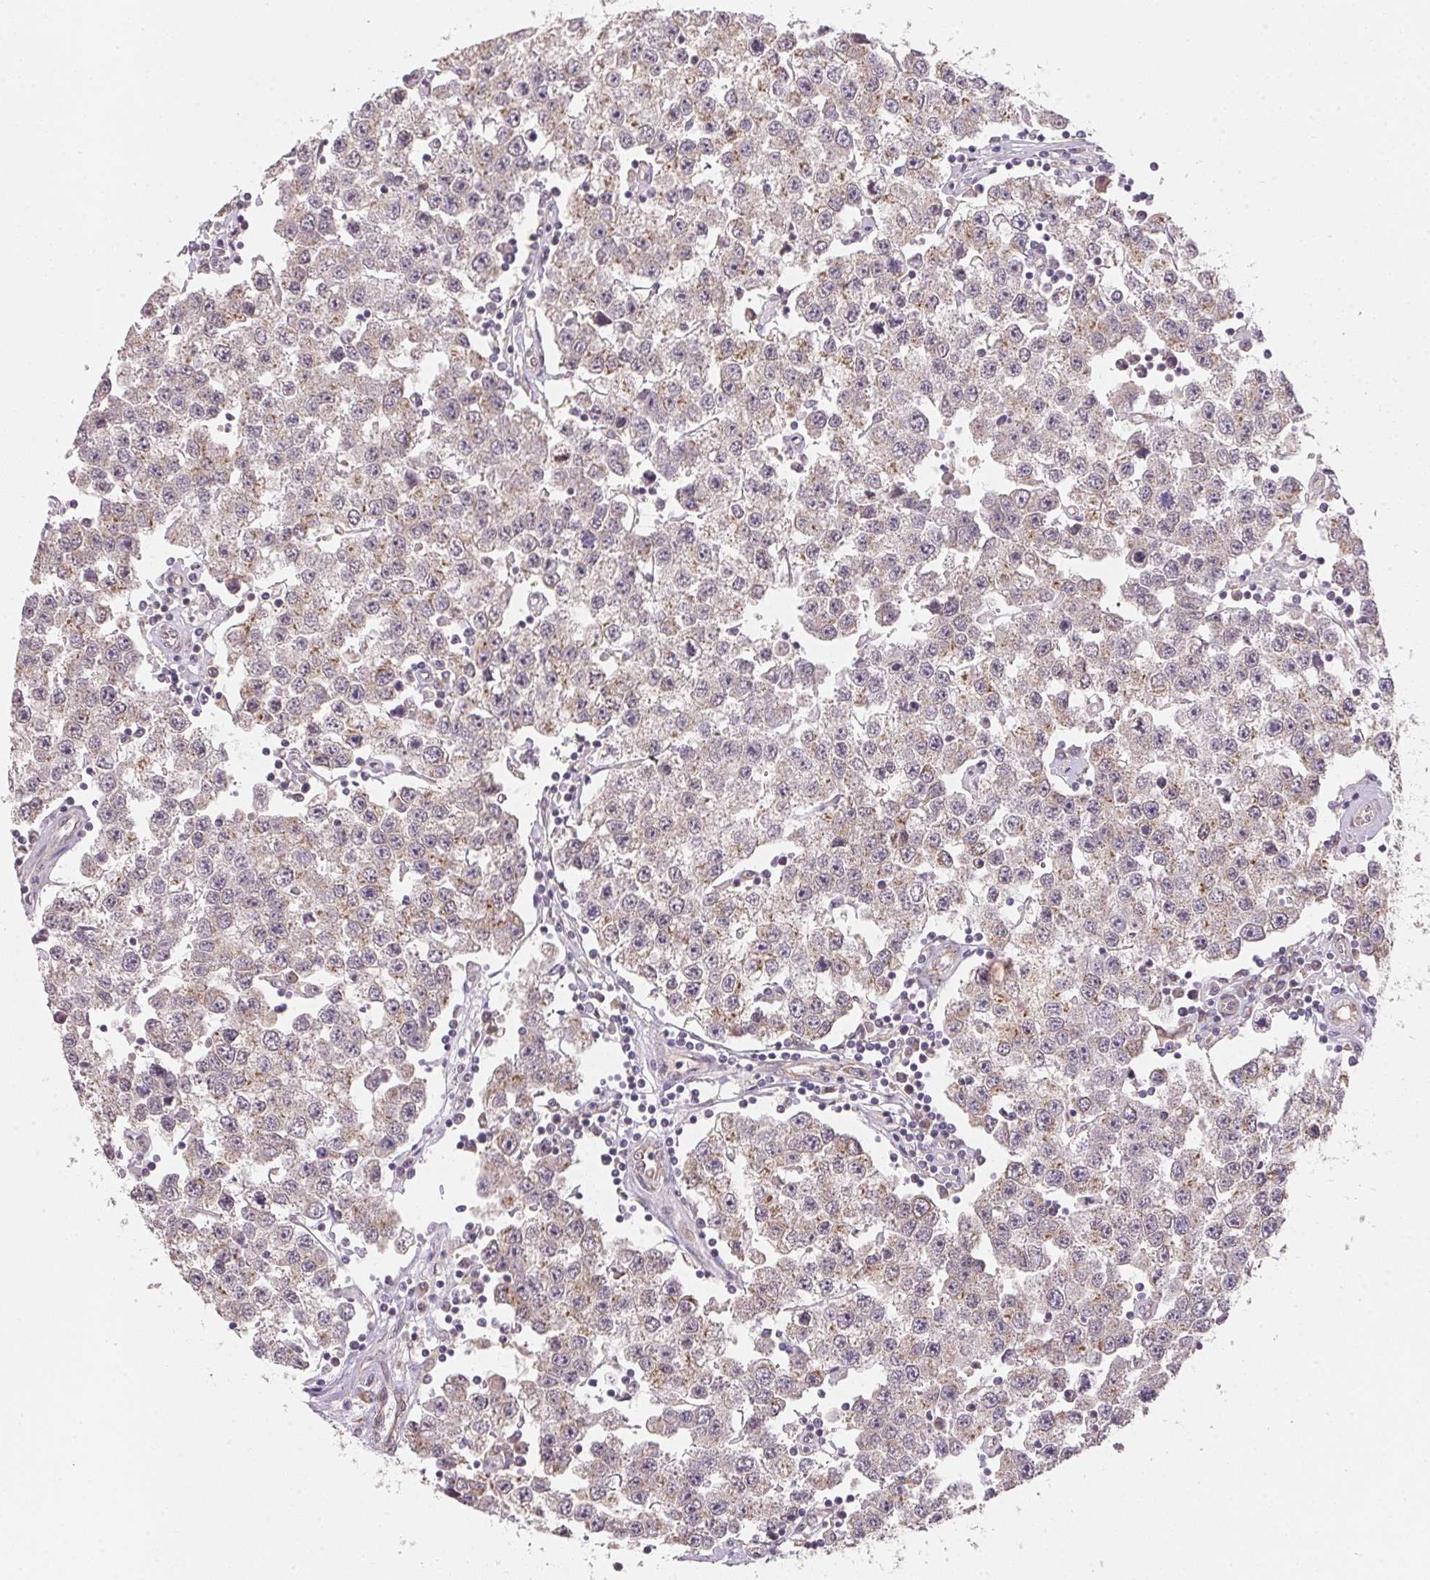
{"staining": {"intensity": "weak", "quantity": "25%-75%", "location": "cytoplasmic/membranous"}, "tissue": "testis cancer", "cell_type": "Tumor cells", "image_type": "cancer", "snomed": [{"axis": "morphology", "description": "Seminoma, NOS"}, {"axis": "topography", "description": "Testis"}], "caption": "The image shows a brown stain indicating the presence of a protein in the cytoplasmic/membranous of tumor cells in testis seminoma. (Stains: DAB (3,3'-diaminobenzidine) in brown, nuclei in blue, Microscopy: brightfield microscopy at high magnification).", "gene": "EI24", "patient": {"sex": "male", "age": 34}}